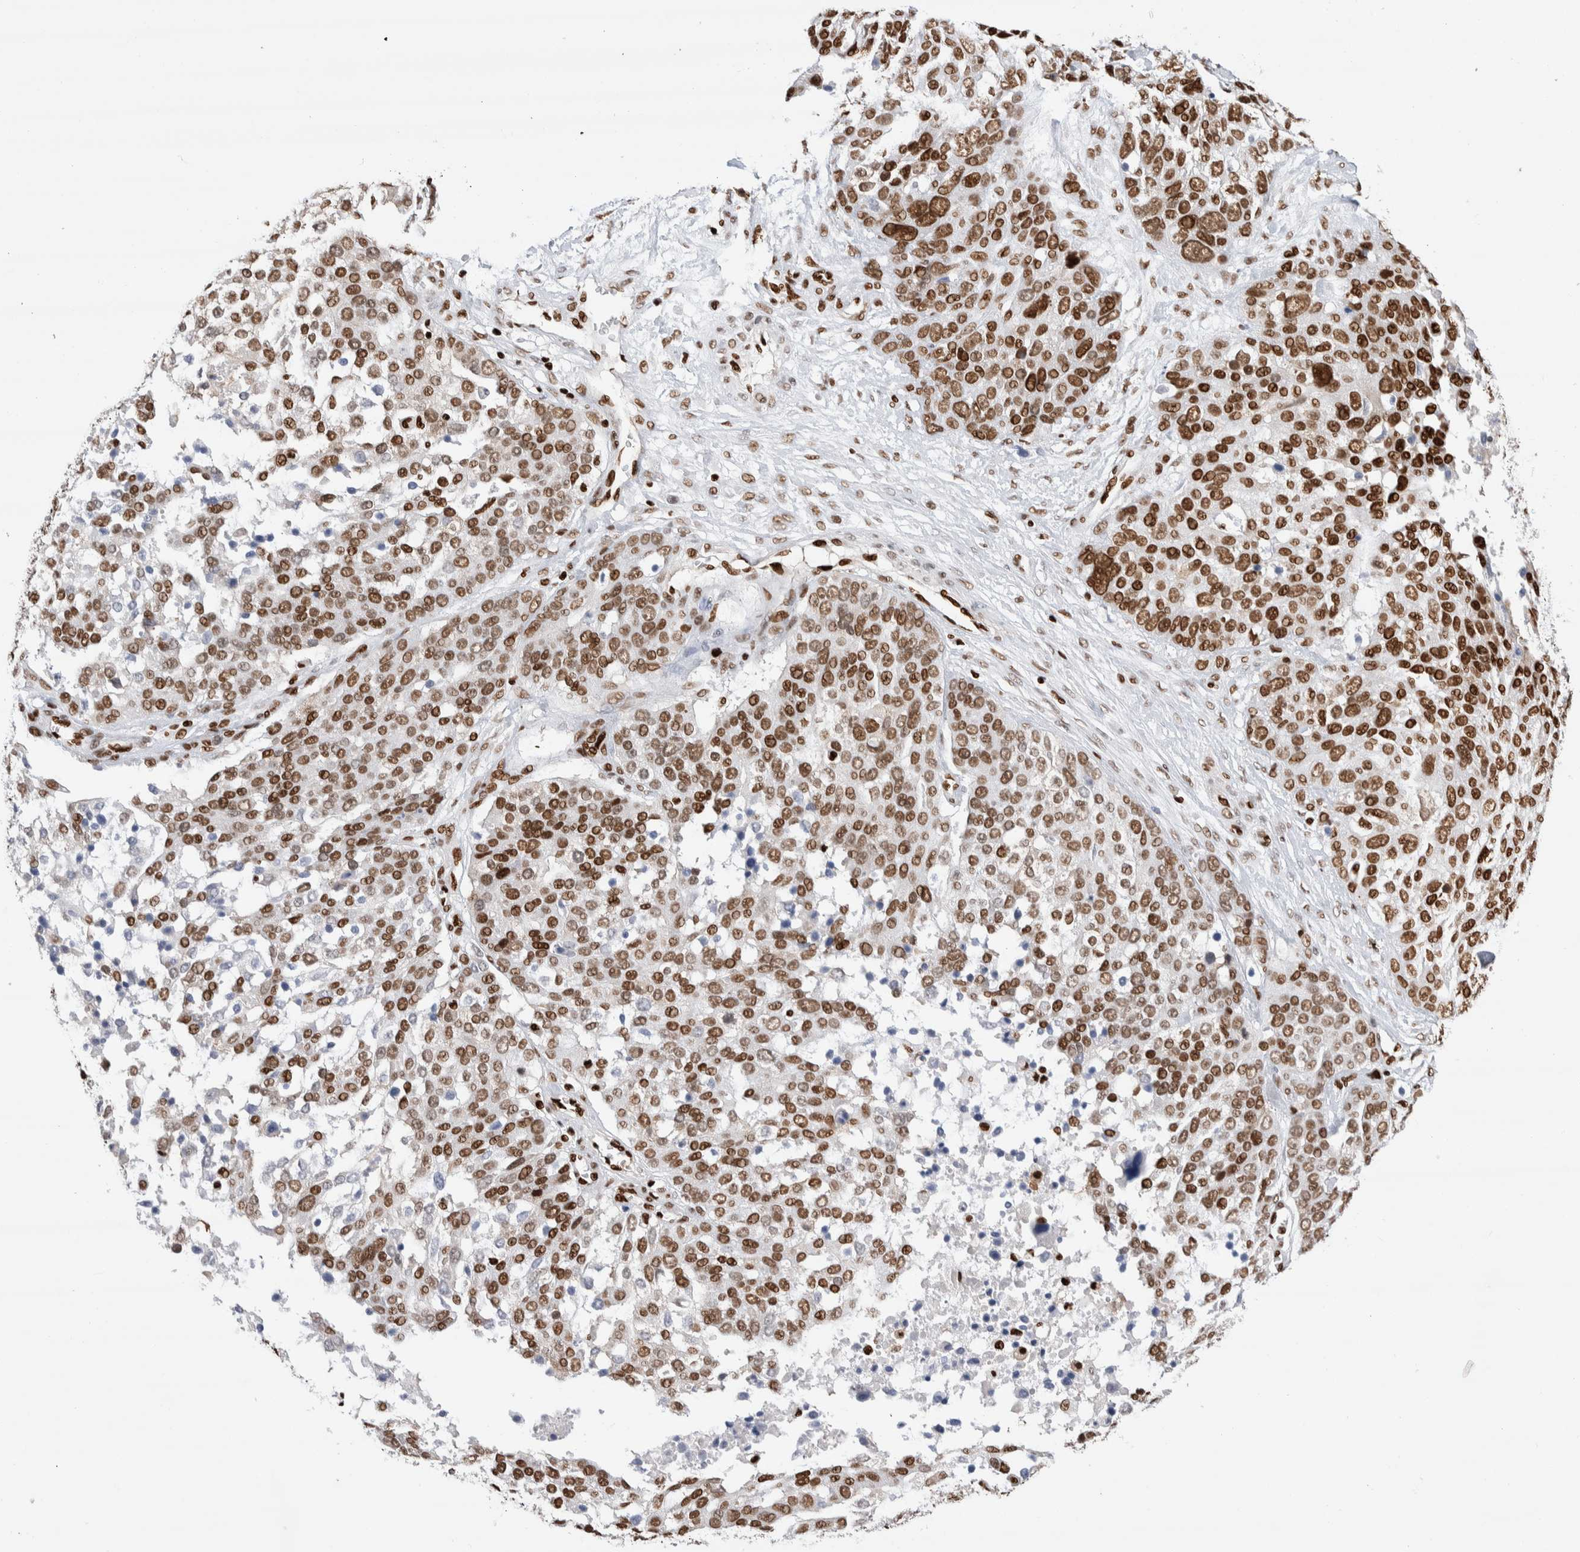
{"staining": {"intensity": "strong", "quantity": ">75%", "location": "nuclear"}, "tissue": "ovarian cancer", "cell_type": "Tumor cells", "image_type": "cancer", "snomed": [{"axis": "morphology", "description": "Cystadenocarcinoma, serous, NOS"}, {"axis": "topography", "description": "Ovary"}], "caption": "DAB (3,3'-diaminobenzidine) immunohistochemical staining of ovarian cancer (serous cystadenocarcinoma) exhibits strong nuclear protein staining in approximately >75% of tumor cells. (brown staining indicates protein expression, while blue staining denotes nuclei).", "gene": "RNASEK-C17orf49", "patient": {"sex": "female", "age": 44}}